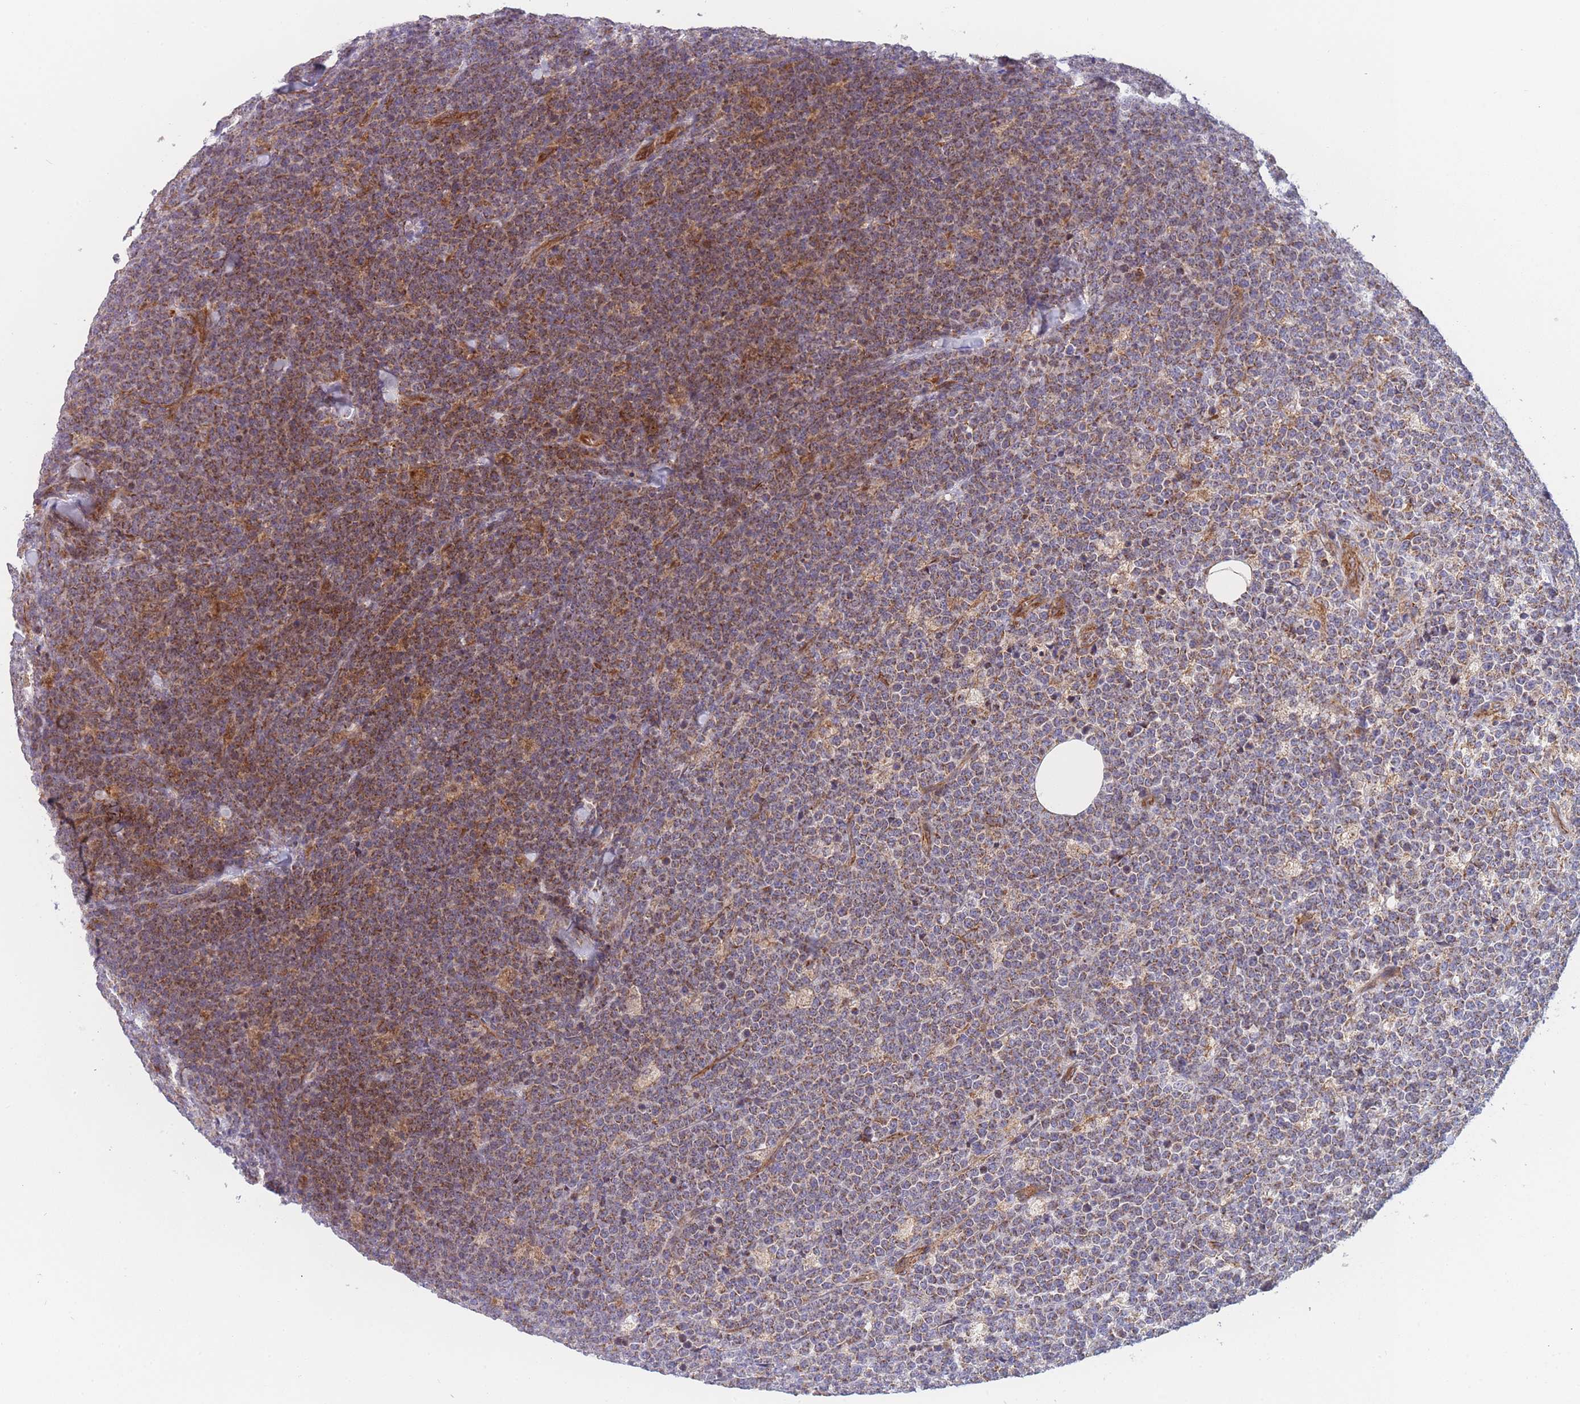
{"staining": {"intensity": "moderate", "quantity": ">75%", "location": "cytoplasmic/membranous"}, "tissue": "lymphoma", "cell_type": "Tumor cells", "image_type": "cancer", "snomed": [{"axis": "morphology", "description": "Malignant lymphoma, non-Hodgkin's type, High grade"}, {"axis": "topography", "description": "Small intestine"}], "caption": "Tumor cells demonstrate medium levels of moderate cytoplasmic/membranous positivity in about >75% of cells in human malignant lymphoma, non-Hodgkin's type (high-grade). (Brightfield microscopy of DAB IHC at high magnification).", "gene": "MTRES1", "patient": {"sex": "male", "age": 8}}